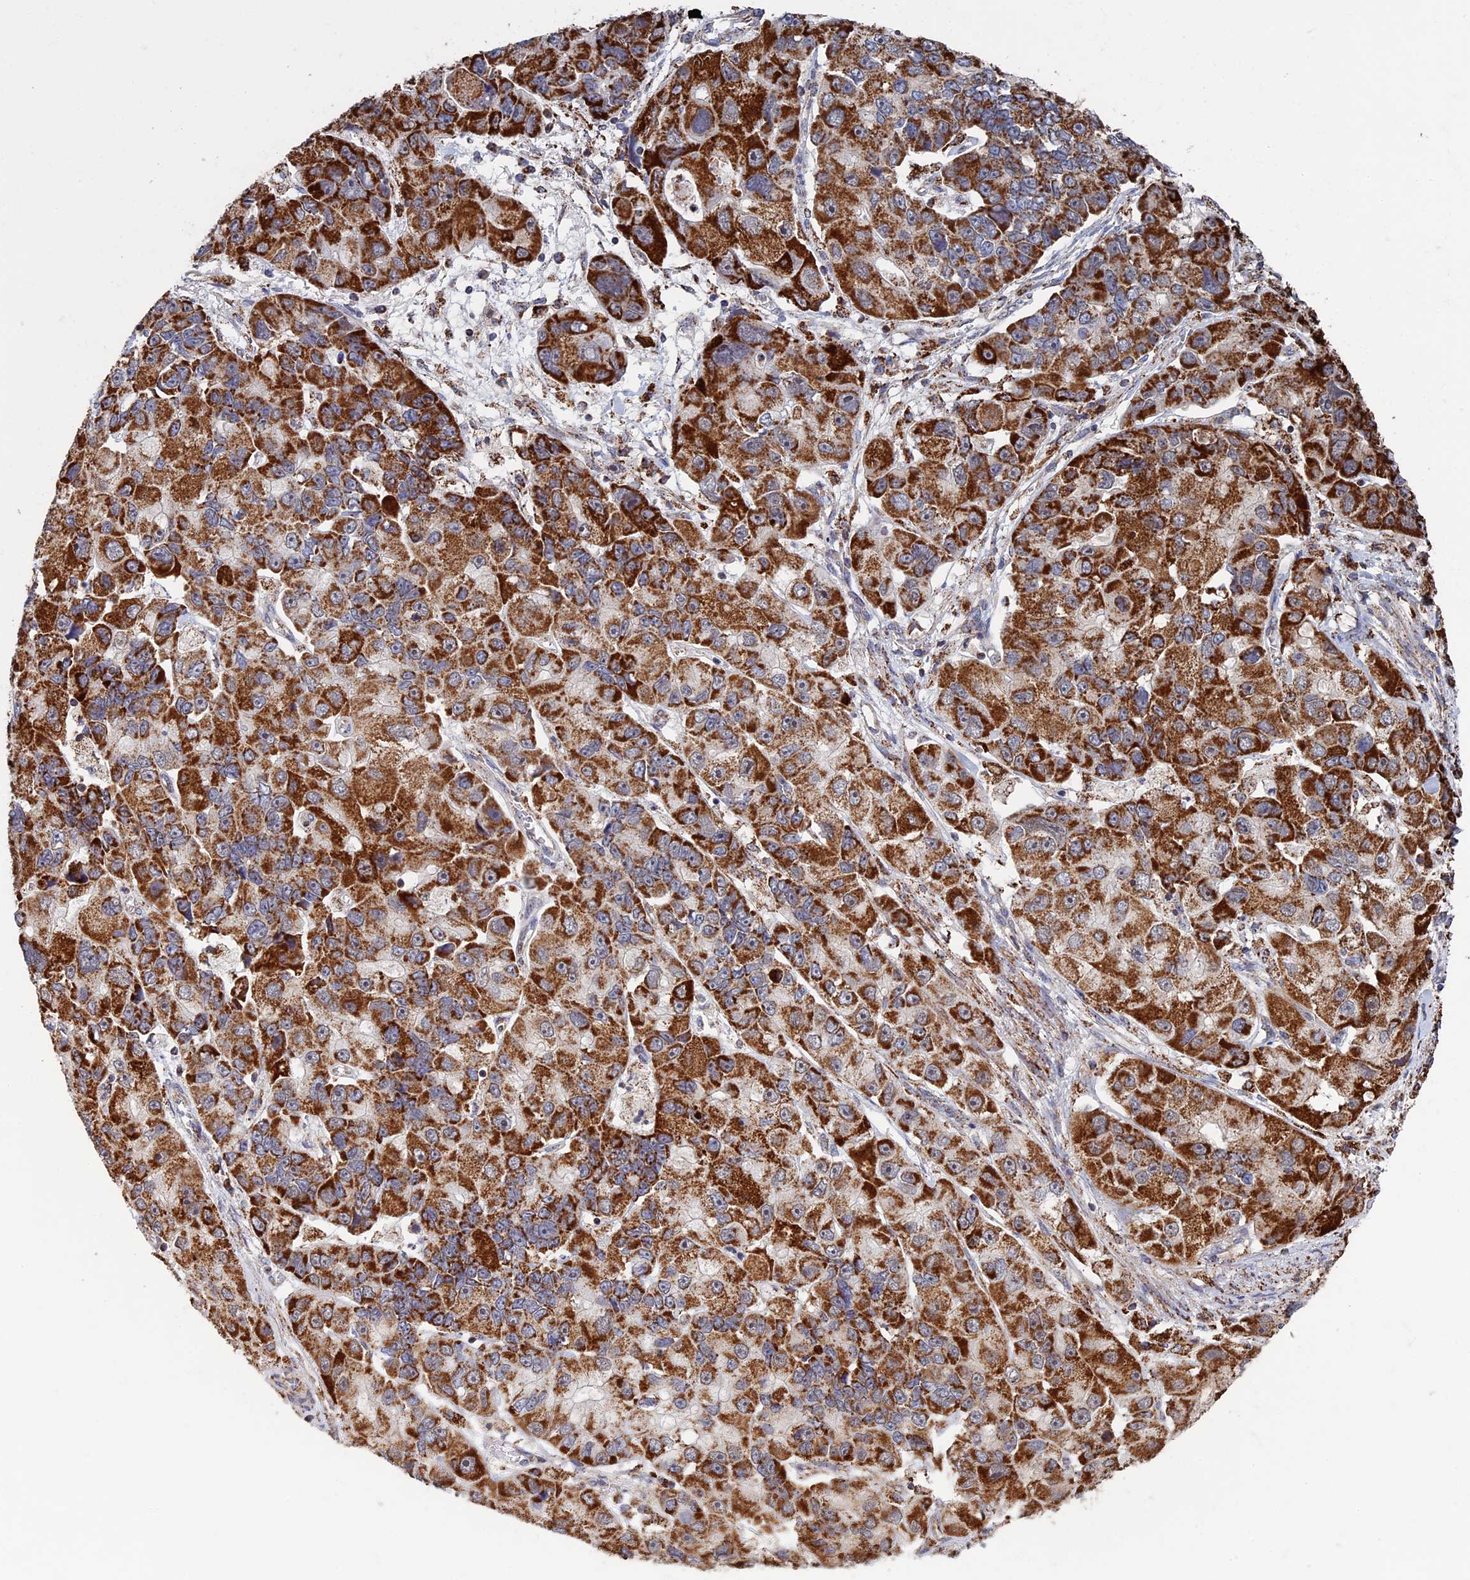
{"staining": {"intensity": "strong", "quantity": ">75%", "location": "cytoplasmic/membranous"}, "tissue": "lung cancer", "cell_type": "Tumor cells", "image_type": "cancer", "snomed": [{"axis": "morphology", "description": "Adenocarcinoma, NOS"}, {"axis": "topography", "description": "Lung"}], "caption": "A histopathology image of lung cancer stained for a protein displays strong cytoplasmic/membranous brown staining in tumor cells. The protein of interest is stained brown, and the nuclei are stained in blue (DAB IHC with brightfield microscopy, high magnification).", "gene": "SEC24D", "patient": {"sex": "female", "age": 54}}